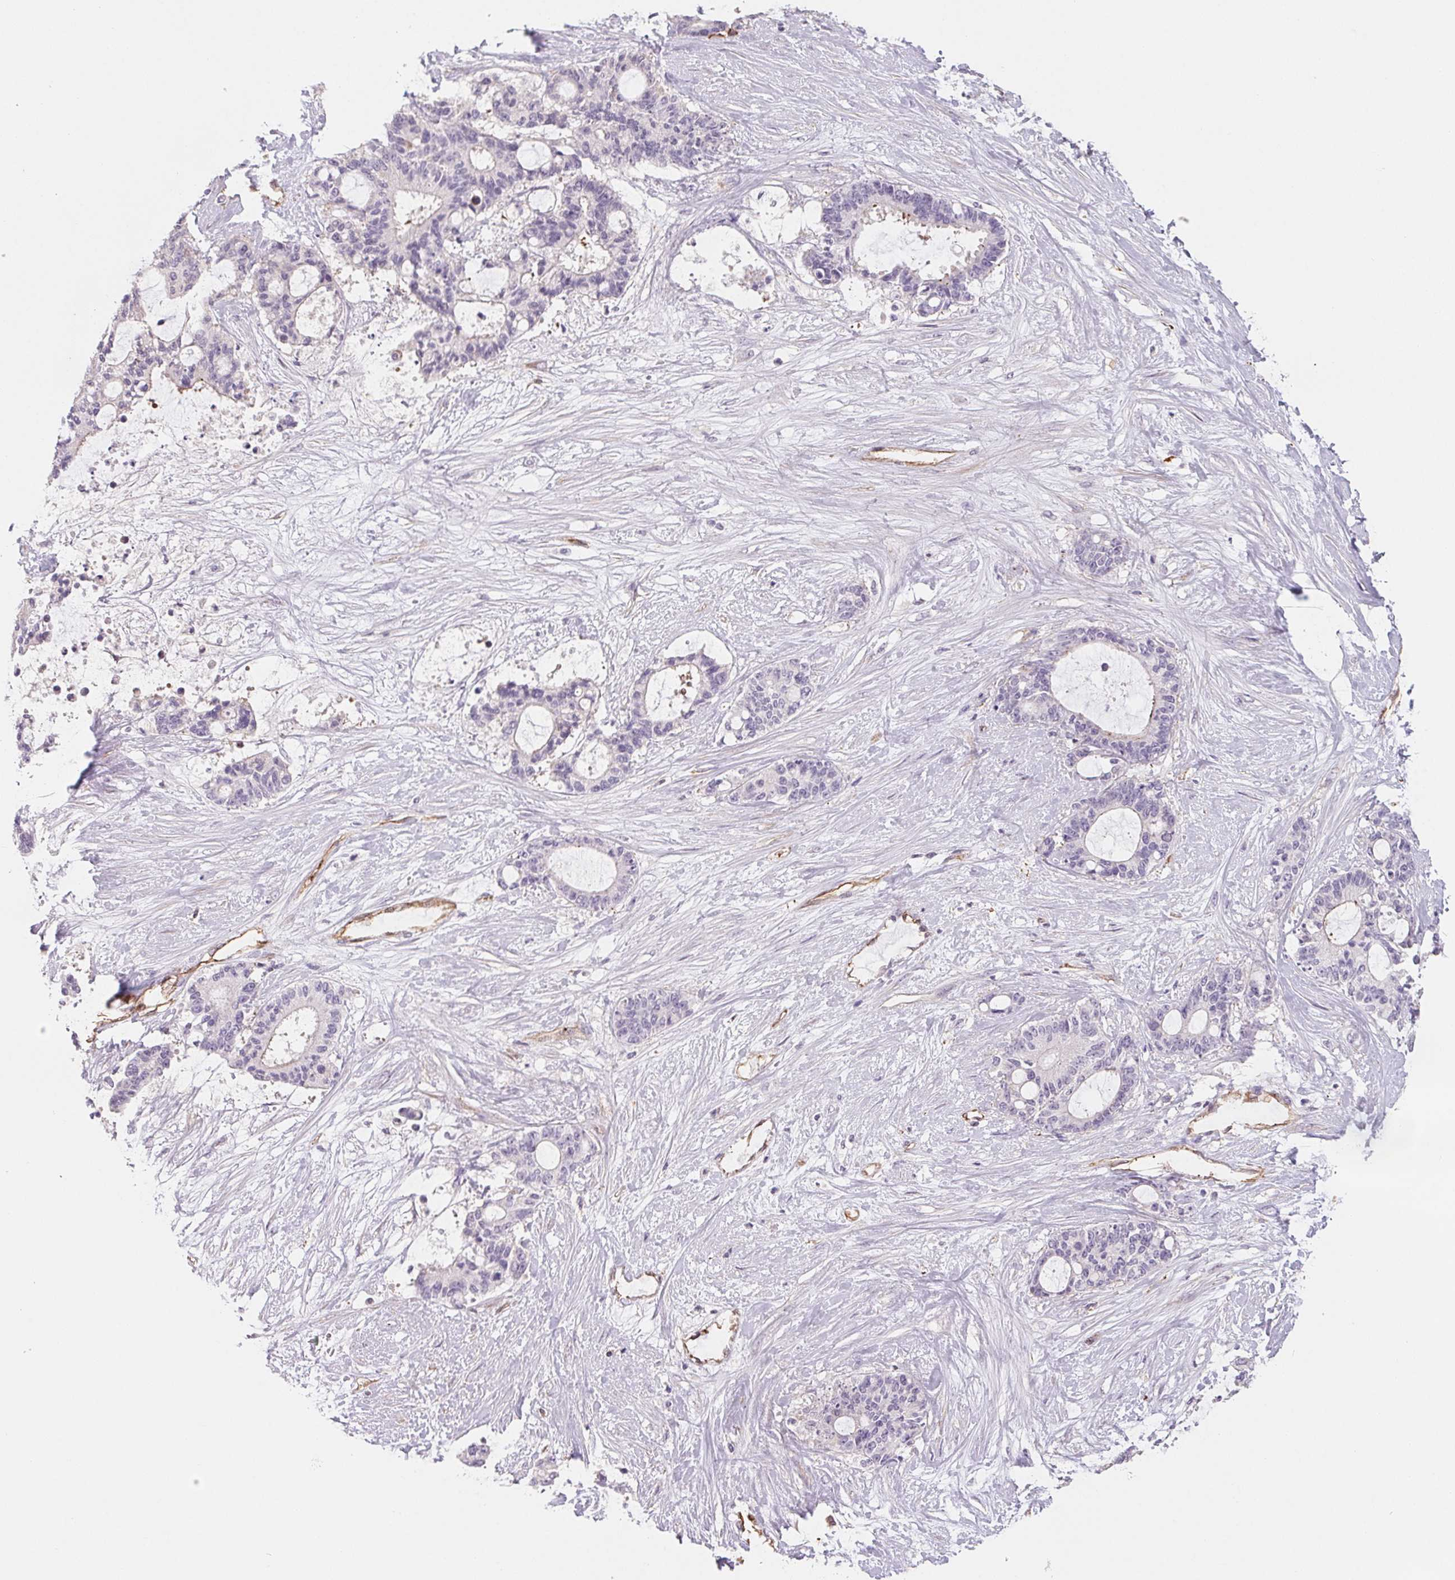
{"staining": {"intensity": "negative", "quantity": "none", "location": "none"}, "tissue": "liver cancer", "cell_type": "Tumor cells", "image_type": "cancer", "snomed": [{"axis": "morphology", "description": "Normal tissue, NOS"}, {"axis": "morphology", "description": "Cholangiocarcinoma"}, {"axis": "topography", "description": "Liver"}, {"axis": "topography", "description": "Peripheral nerve tissue"}], "caption": "Immunohistochemistry micrograph of neoplastic tissue: liver cancer stained with DAB exhibits no significant protein staining in tumor cells.", "gene": "ANKRD13B", "patient": {"sex": "female", "age": 73}}